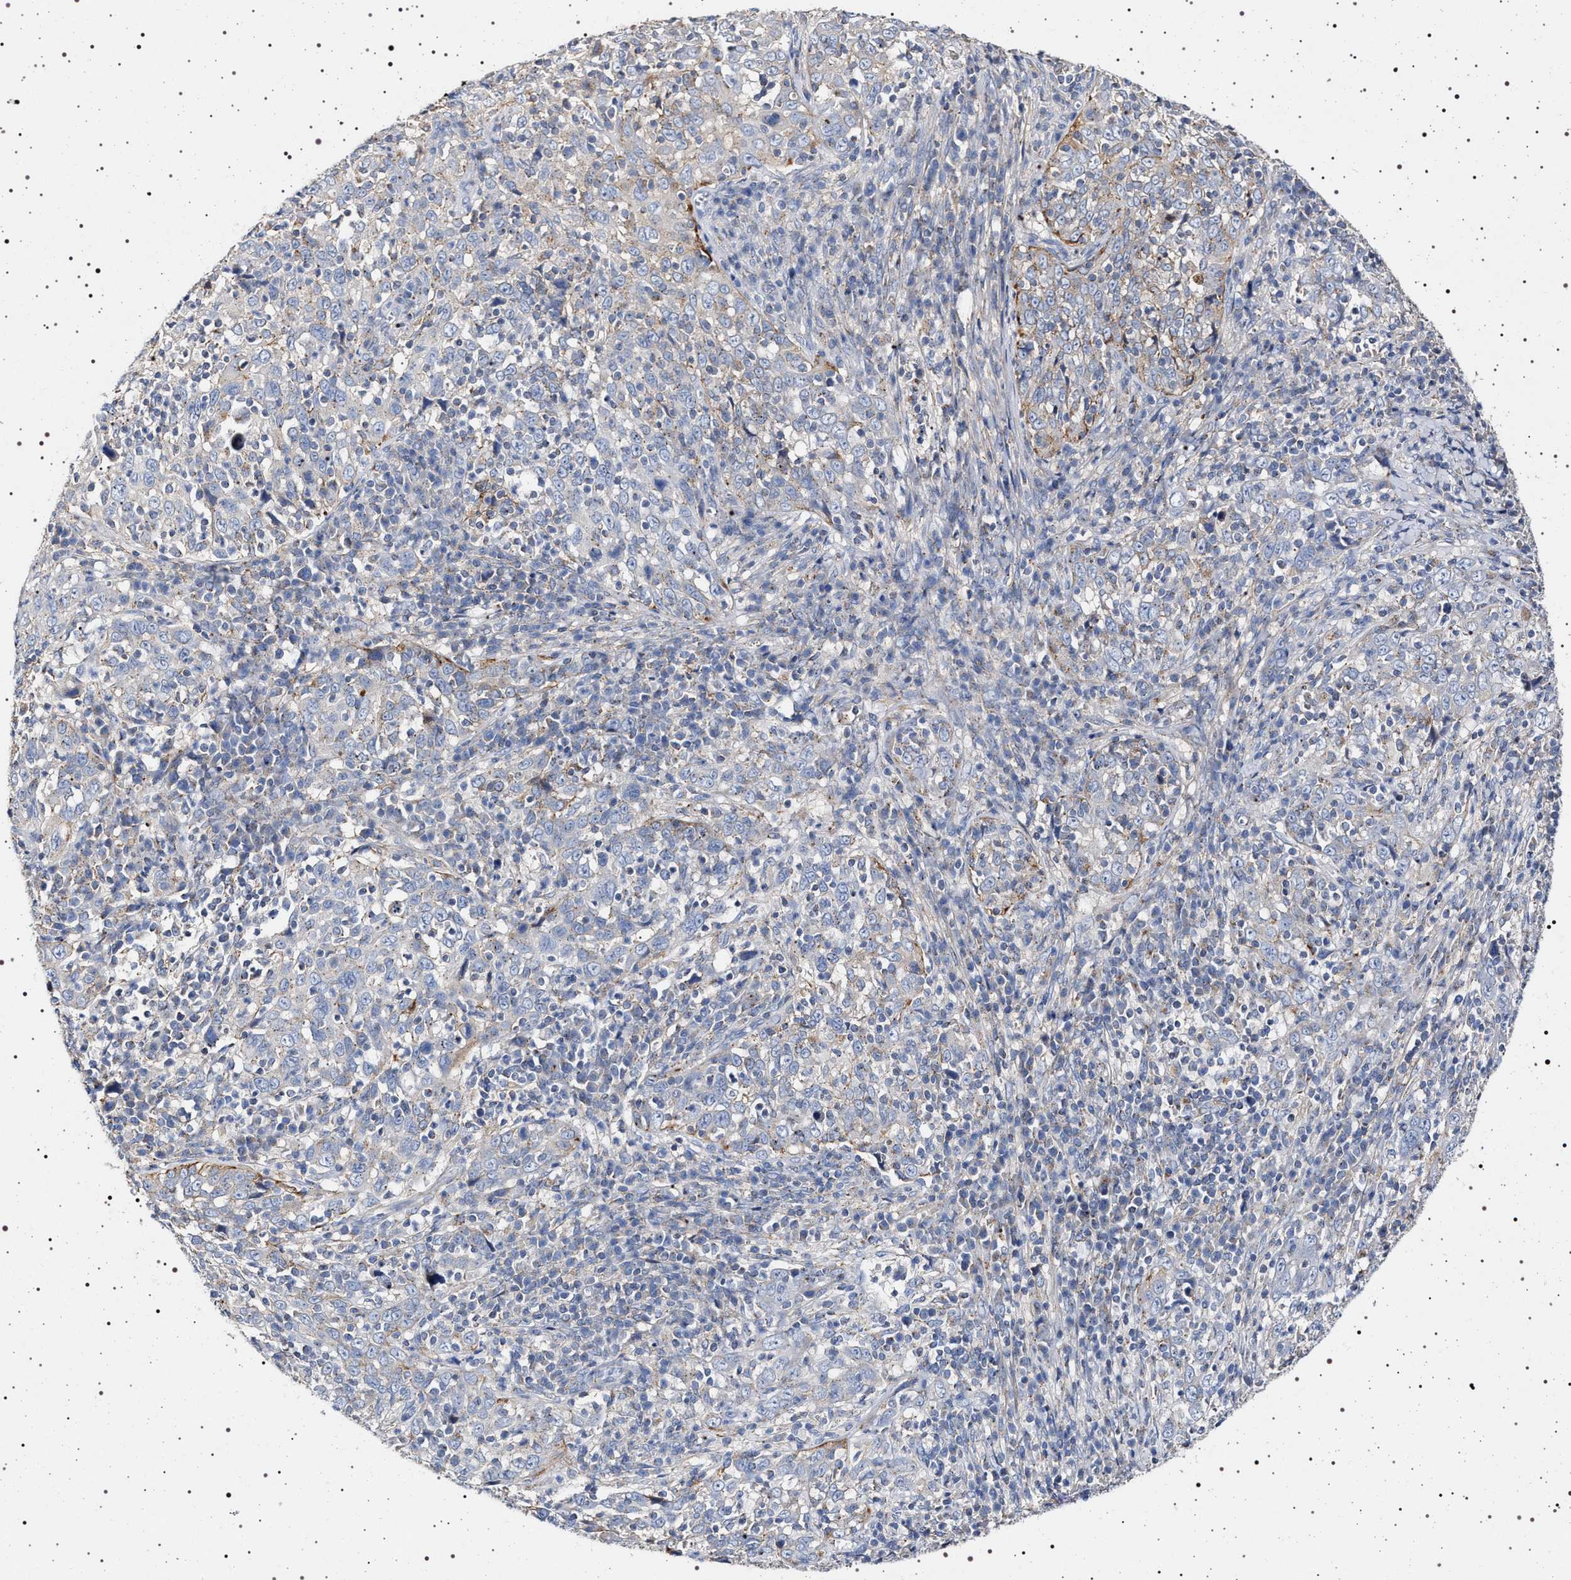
{"staining": {"intensity": "moderate", "quantity": "<25%", "location": "cytoplasmic/membranous"}, "tissue": "cervical cancer", "cell_type": "Tumor cells", "image_type": "cancer", "snomed": [{"axis": "morphology", "description": "Squamous cell carcinoma, NOS"}, {"axis": "topography", "description": "Cervix"}], "caption": "Cervical cancer stained with immunohistochemistry exhibits moderate cytoplasmic/membranous expression in approximately <25% of tumor cells. The staining is performed using DAB brown chromogen to label protein expression. The nuclei are counter-stained blue using hematoxylin.", "gene": "NAALADL2", "patient": {"sex": "female", "age": 46}}